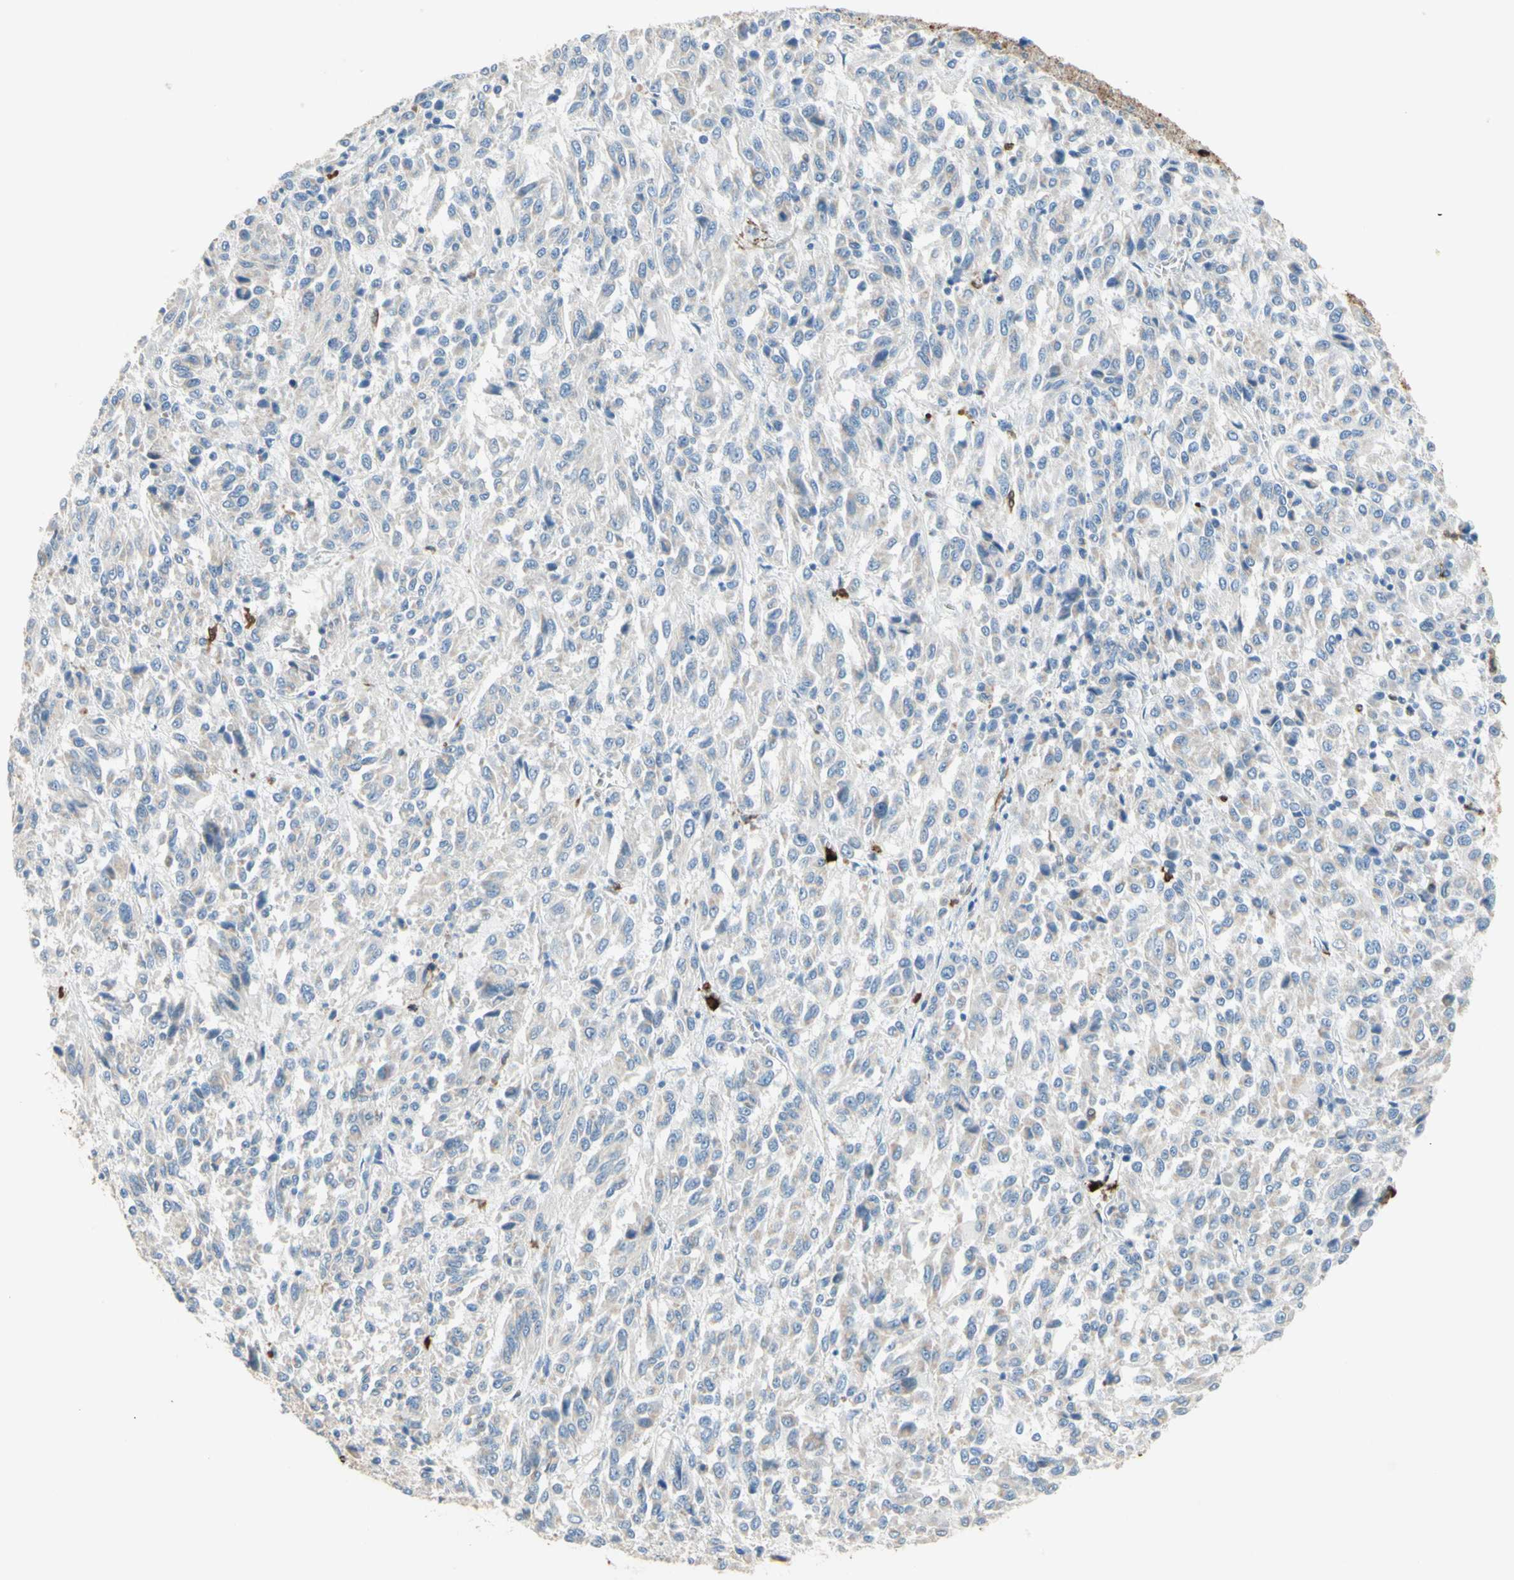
{"staining": {"intensity": "negative", "quantity": "none", "location": "none"}, "tissue": "melanoma", "cell_type": "Tumor cells", "image_type": "cancer", "snomed": [{"axis": "morphology", "description": "Malignant melanoma, Metastatic site"}, {"axis": "topography", "description": "Lung"}], "caption": "An immunohistochemistry (IHC) photomicrograph of melanoma is shown. There is no staining in tumor cells of melanoma.", "gene": "NFKBIZ", "patient": {"sex": "male", "age": 64}}